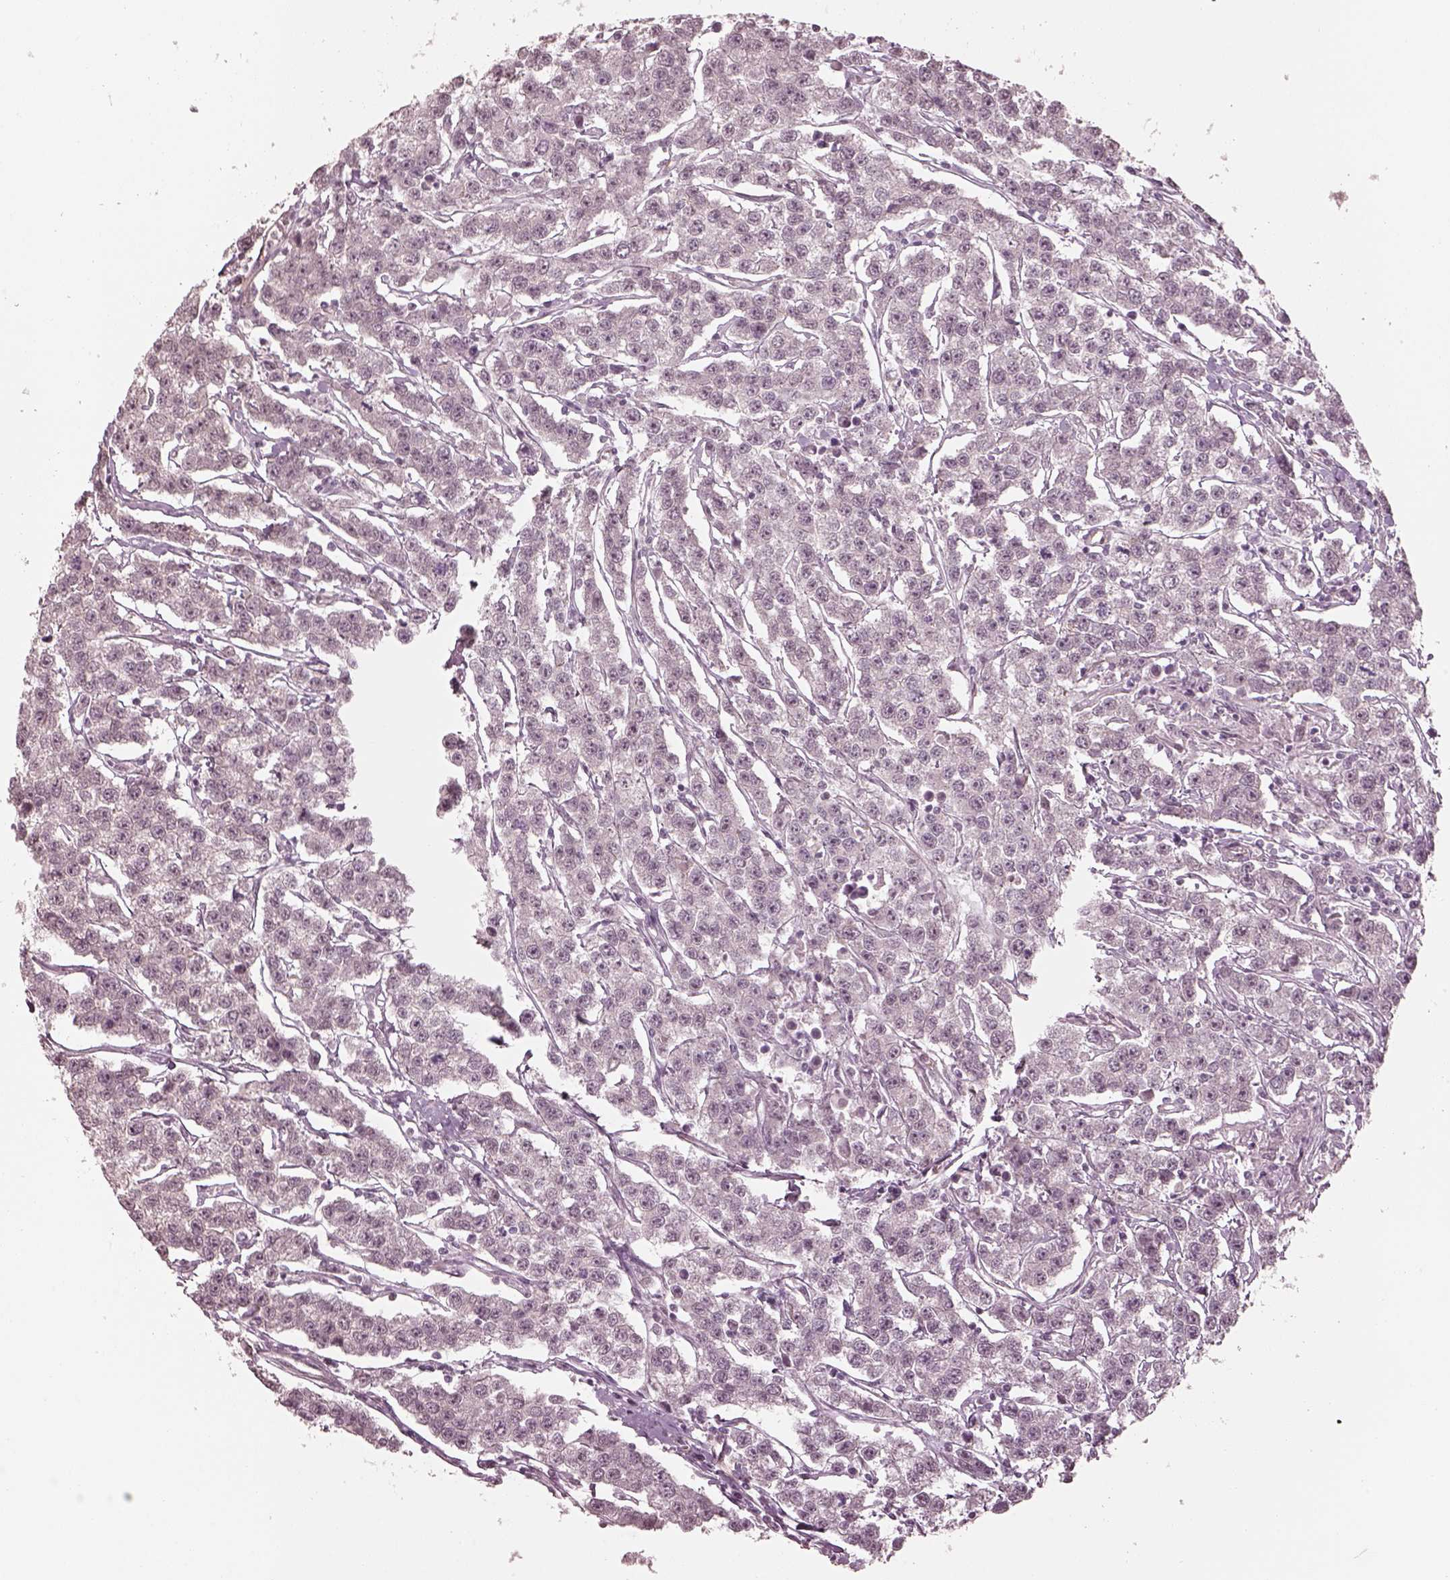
{"staining": {"intensity": "negative", "quantity": "none", "location": "none"}, "tissue": "testis cancer", "cell_type": "Tumor cells", "image_type": "cancer", "snomed": [{"axis": "morphology", "description": "Seminoma, NOS"}, {"axis": "topography", "description": "Testis"}], "caption": "There is no significant positivity in tumor cells of testis cancer (seminoma). (DAB immunohistochemistry (IHC) with hematoxylin counter stain).", "gene": "RPGRIP1", "patient": {"sex": "male", "age": 59}}